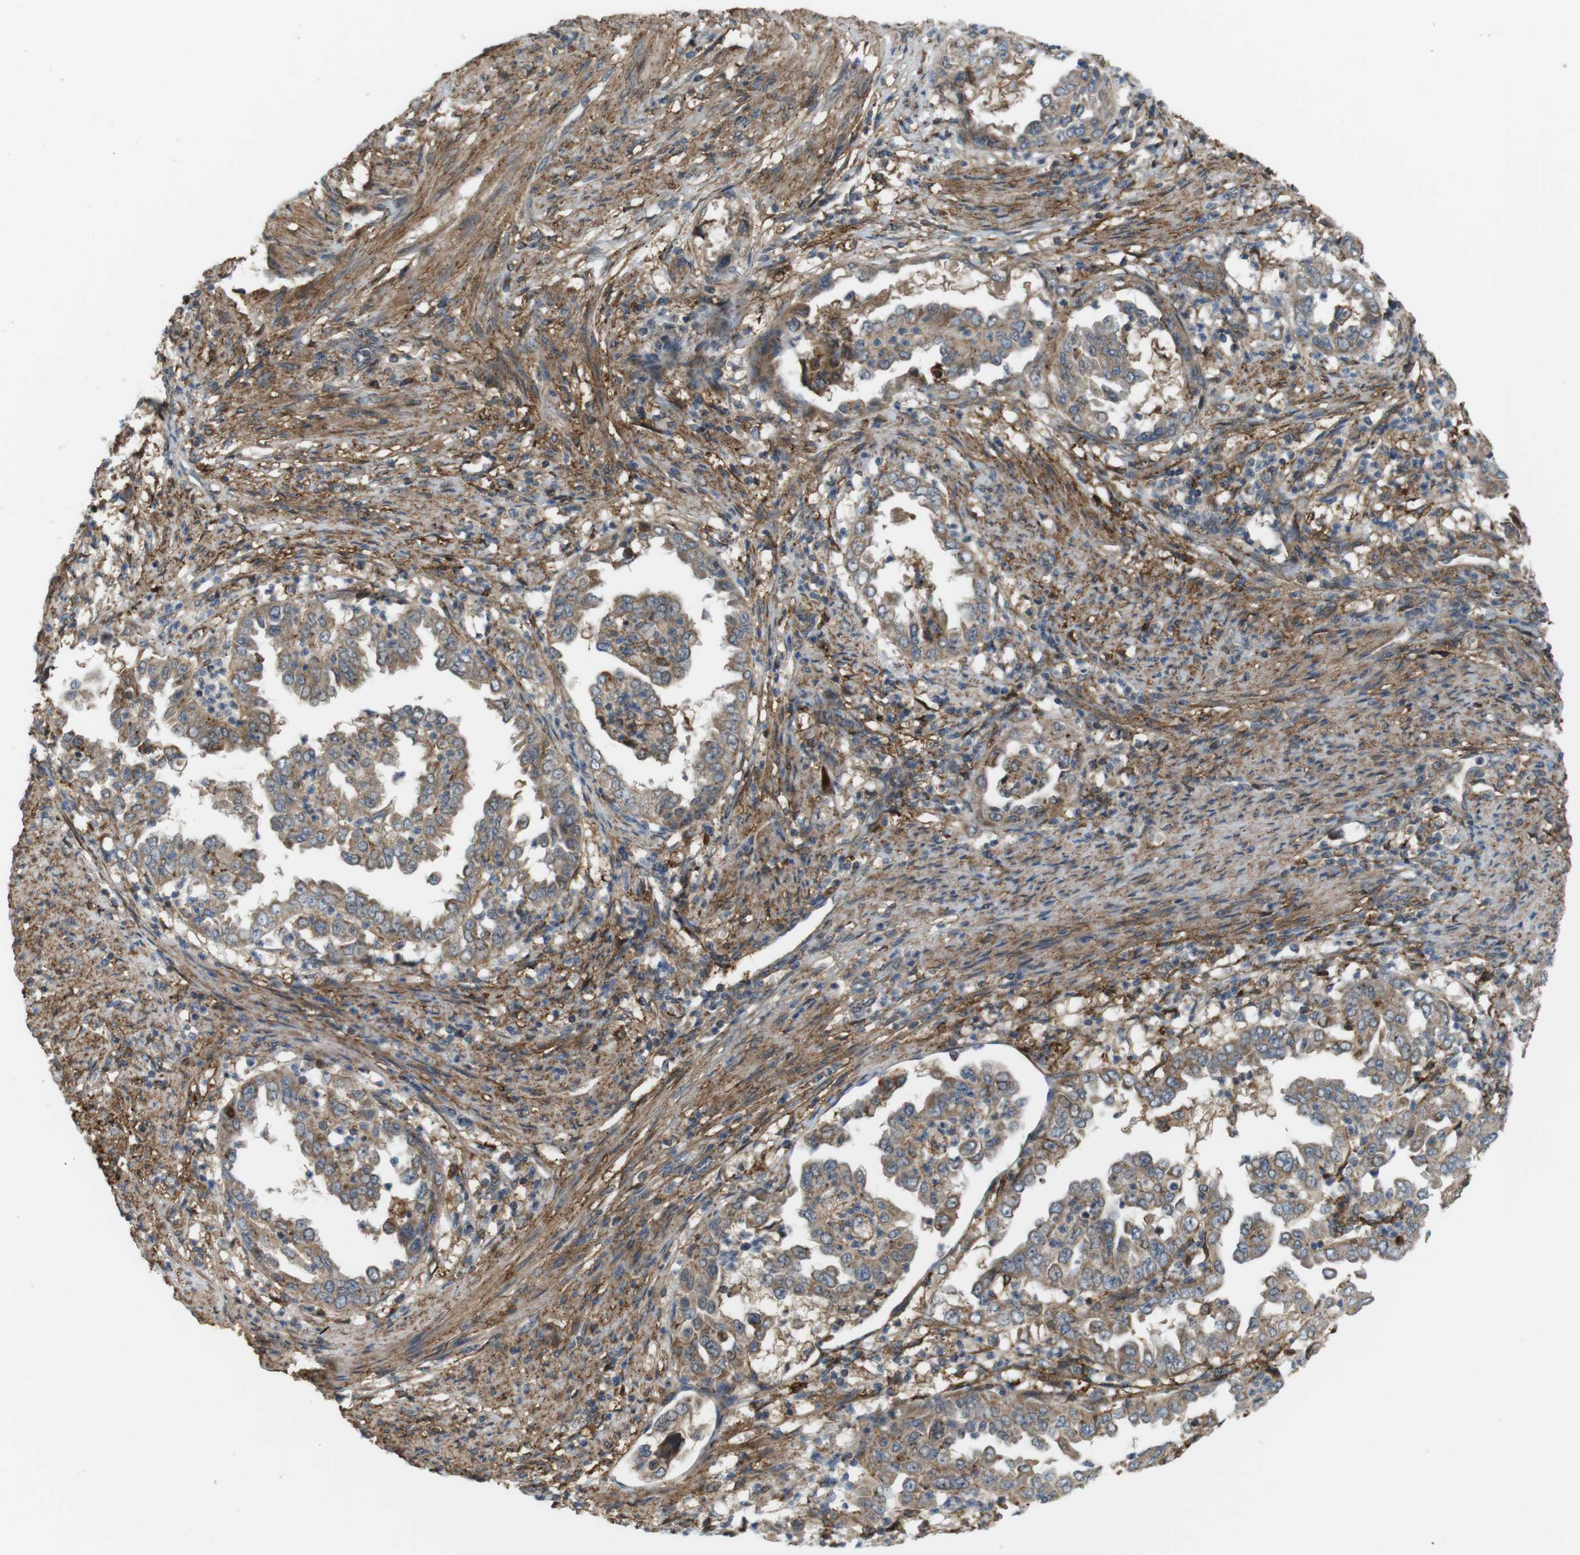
{"staining": {"intensity": "moderate", "quantity": ">75%", "location": "cytoplasmic/membranous"}, "tissue": "endometrial cancer", "cell_type": "Tumor cells", "image_type": "cancer", "snomed": [{"axis": "morphology", "description": "Adenocarcinoma, NOS"}, {"axis": "topography", "description": "Endometrium"}], "caption": "This image shows immunohistochemistry (IHC) staining of human endometrial adenocarcinoma, with medium moderate cytoplasmic/membranous expression in about >75% of tumor cells.", "gene": "DDAH2", "patient": {"sex": "female", "age": 85}}